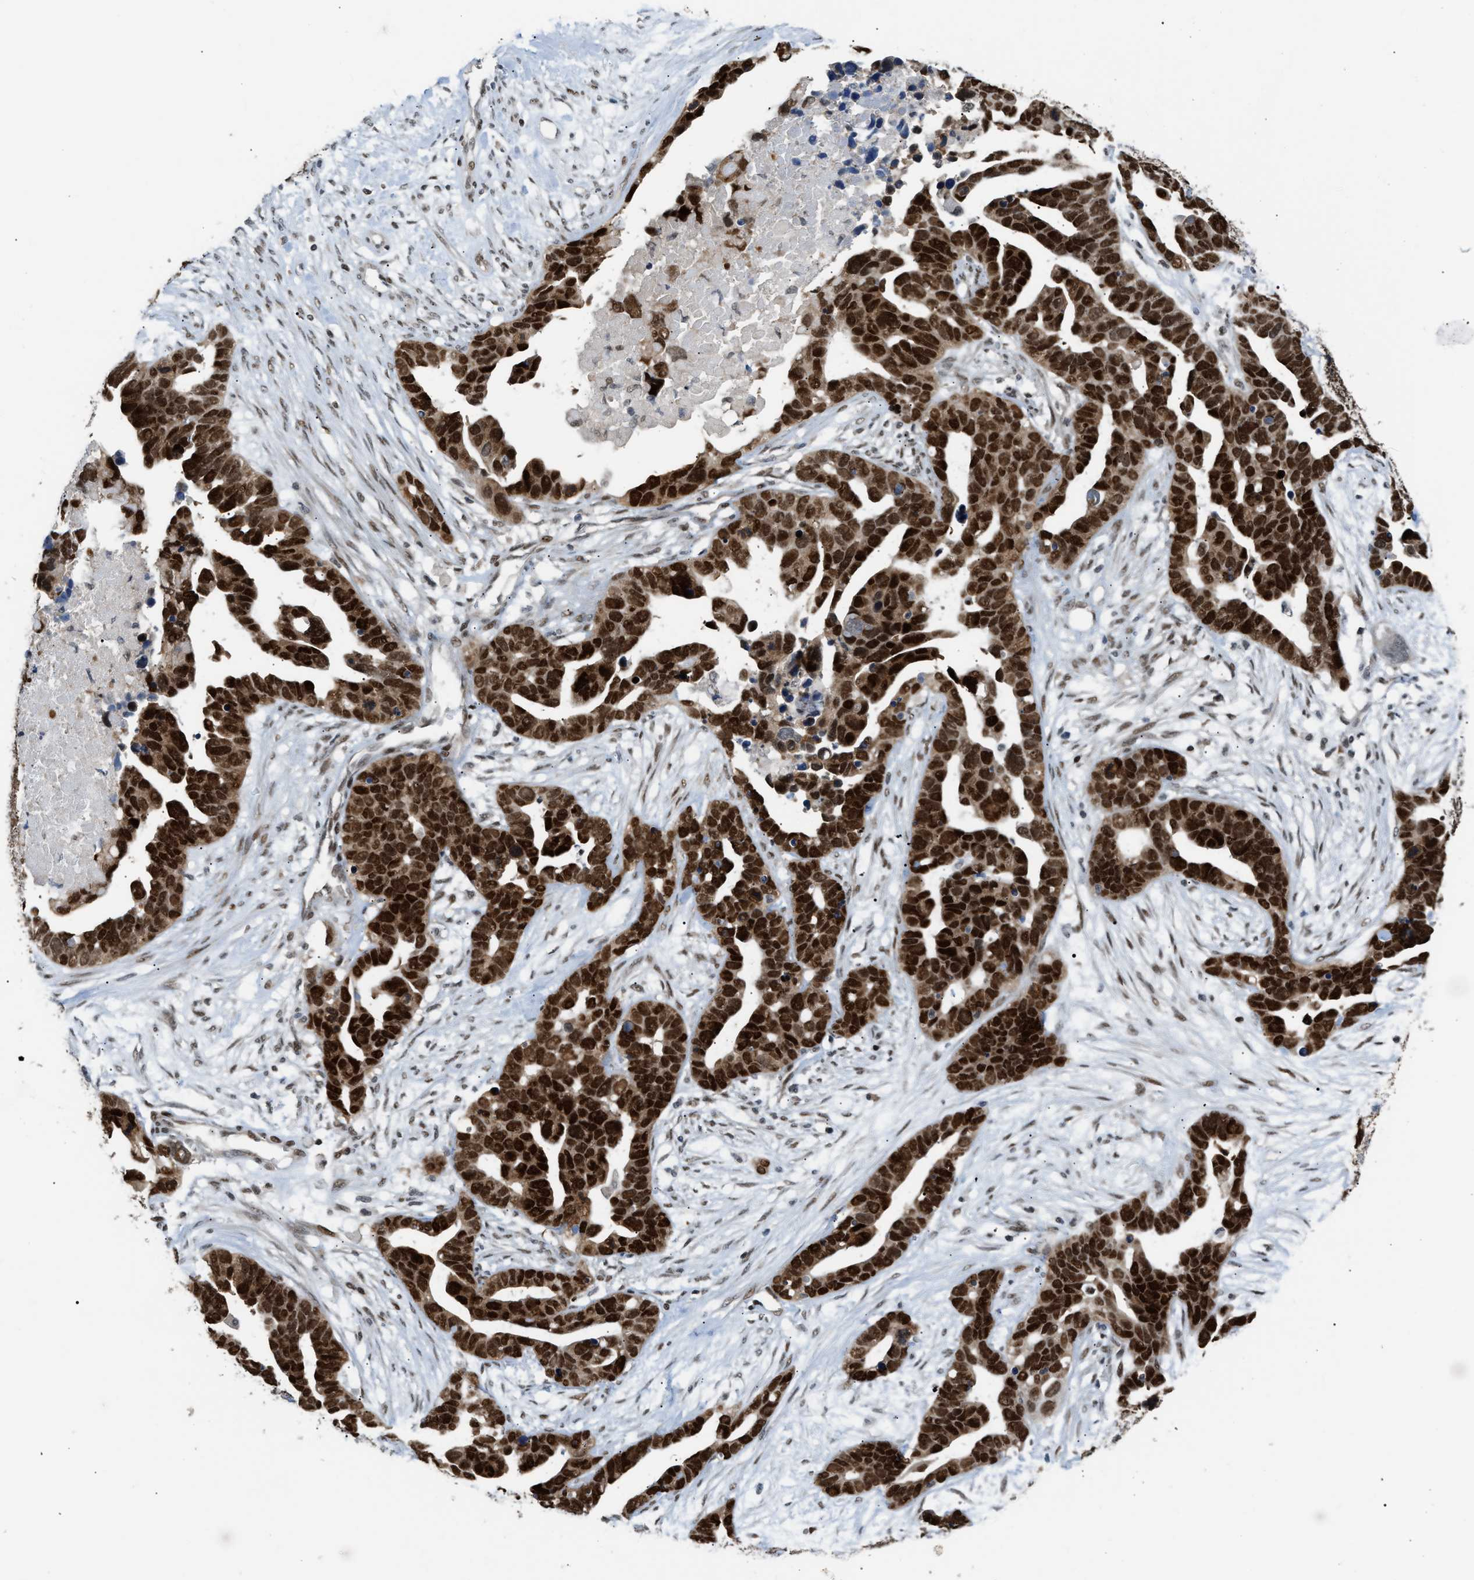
{"staining": {"intensity": "strong", "quantity": ">75%", "location": "cytoplasmic/membranous,nuclear"}, "tissue": "ovarian cancer", "cell_type": "Tumor cells", "image_type": "cancer", "snomed": [{"axis": "morphology", "description": "Cystadenocarcinoma, serous, NOS"}, {"axis": "topography", "description": "Ovary"}], "caption": "High-power microscopy captured an IHC micrograph of ovarian cancer, revealing strong cytoplasmic/membranous and nuclear staining in approximately >75% of tumor cells.", "gene": "SSBP2", "patient": {"sex": "female", "age": 54}}